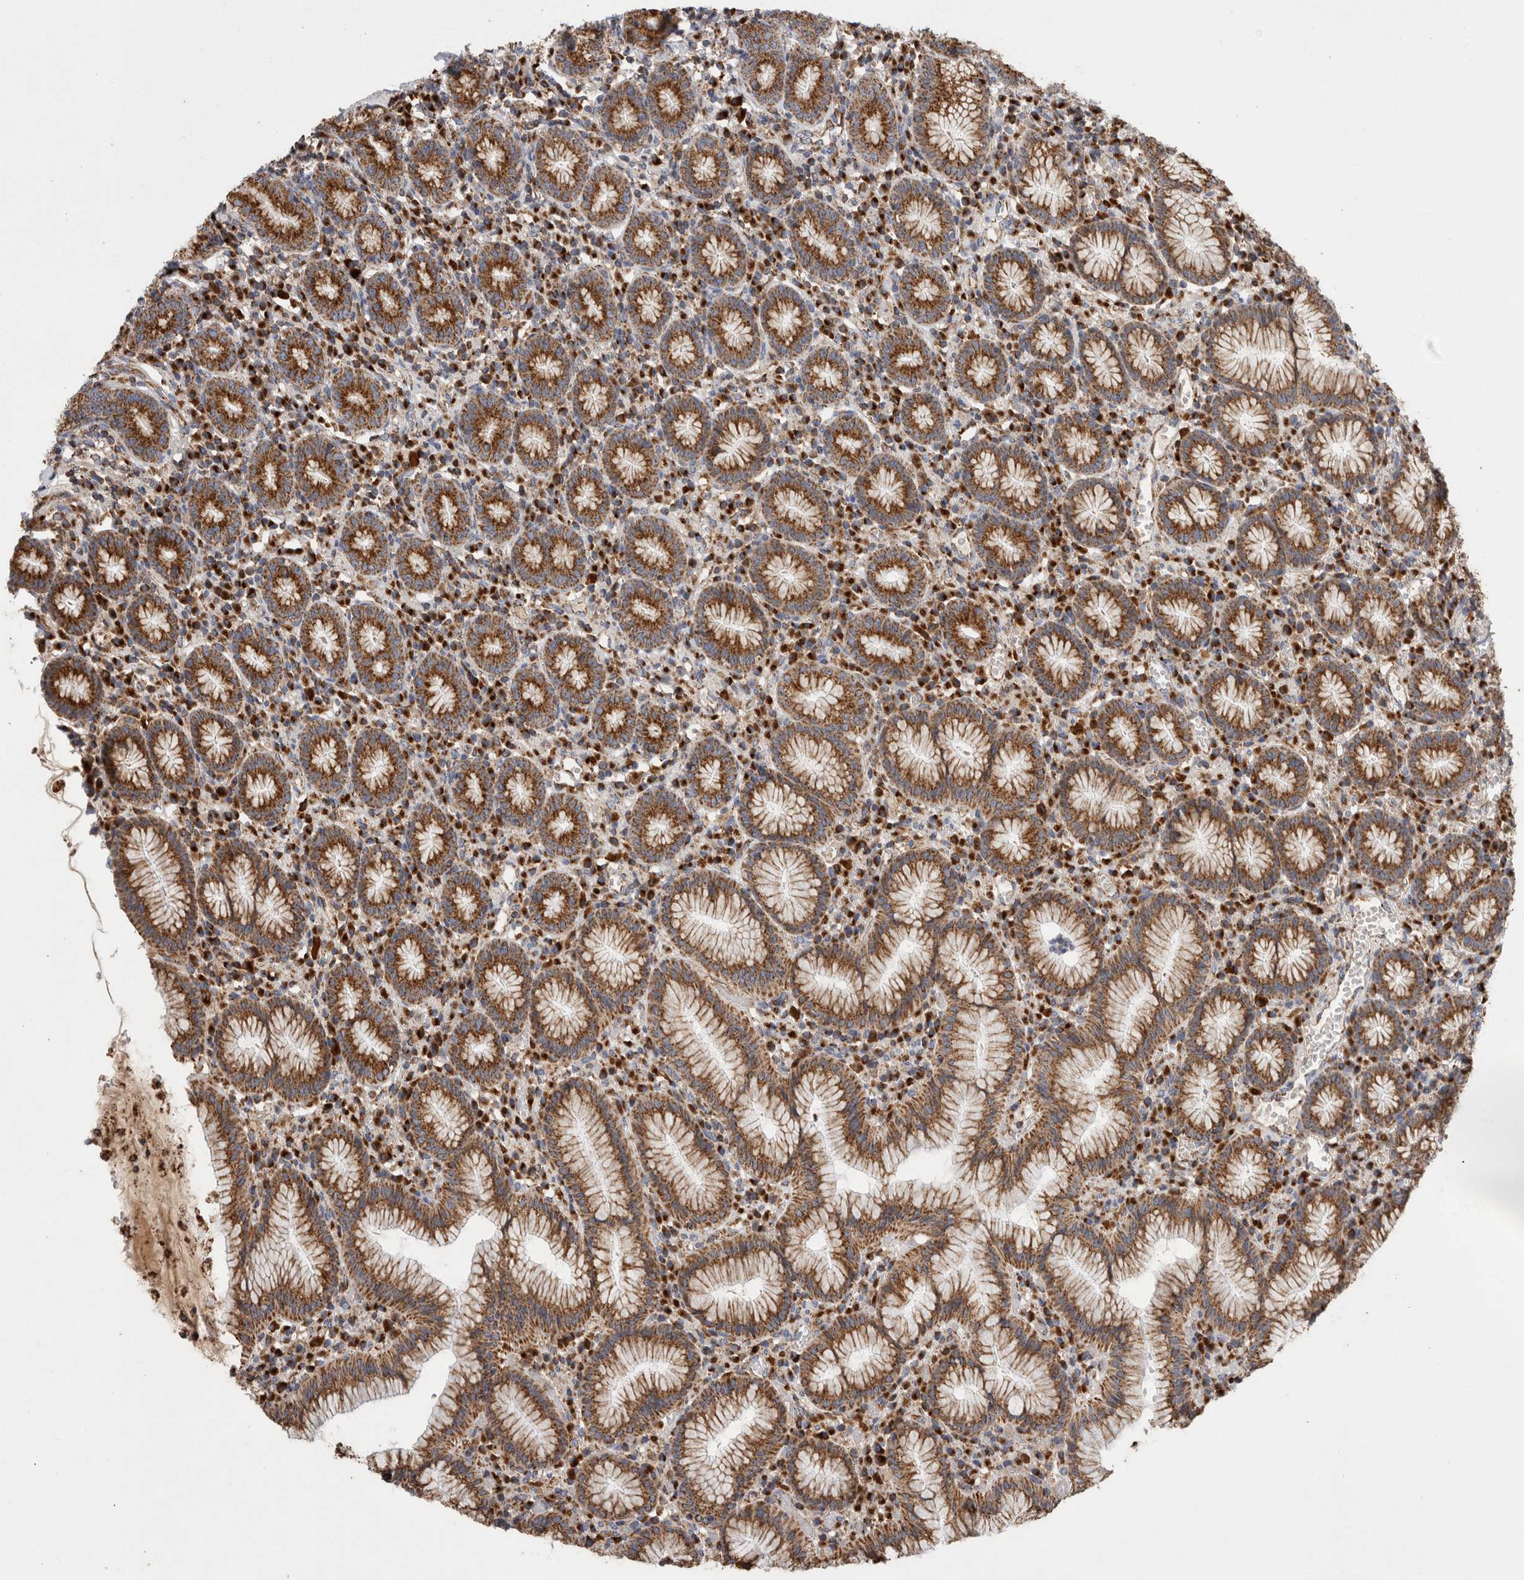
{"staining": {"intensity": "strong", "quantity": ">75%", "location": "cytoplasmic/membranous"}, "tissue": "stomach", "cell_type": "Glandular cells", "image_type": "normal", "snomed": [{"axis": "morphology", "description": "Normal tissue, NOS"}, {"axis": "topography", "description": "Stomach"}], "caption": "Immunohistochemistry photomicrograph of unremarkable human stomach stained for a protein (brown), which demonstrates high levels of strong cytoplasmic/membranous staining in approximately >75% of glandular cells.", "gene": "IARS2", "patient": {"sex": "male", "age": 55}}